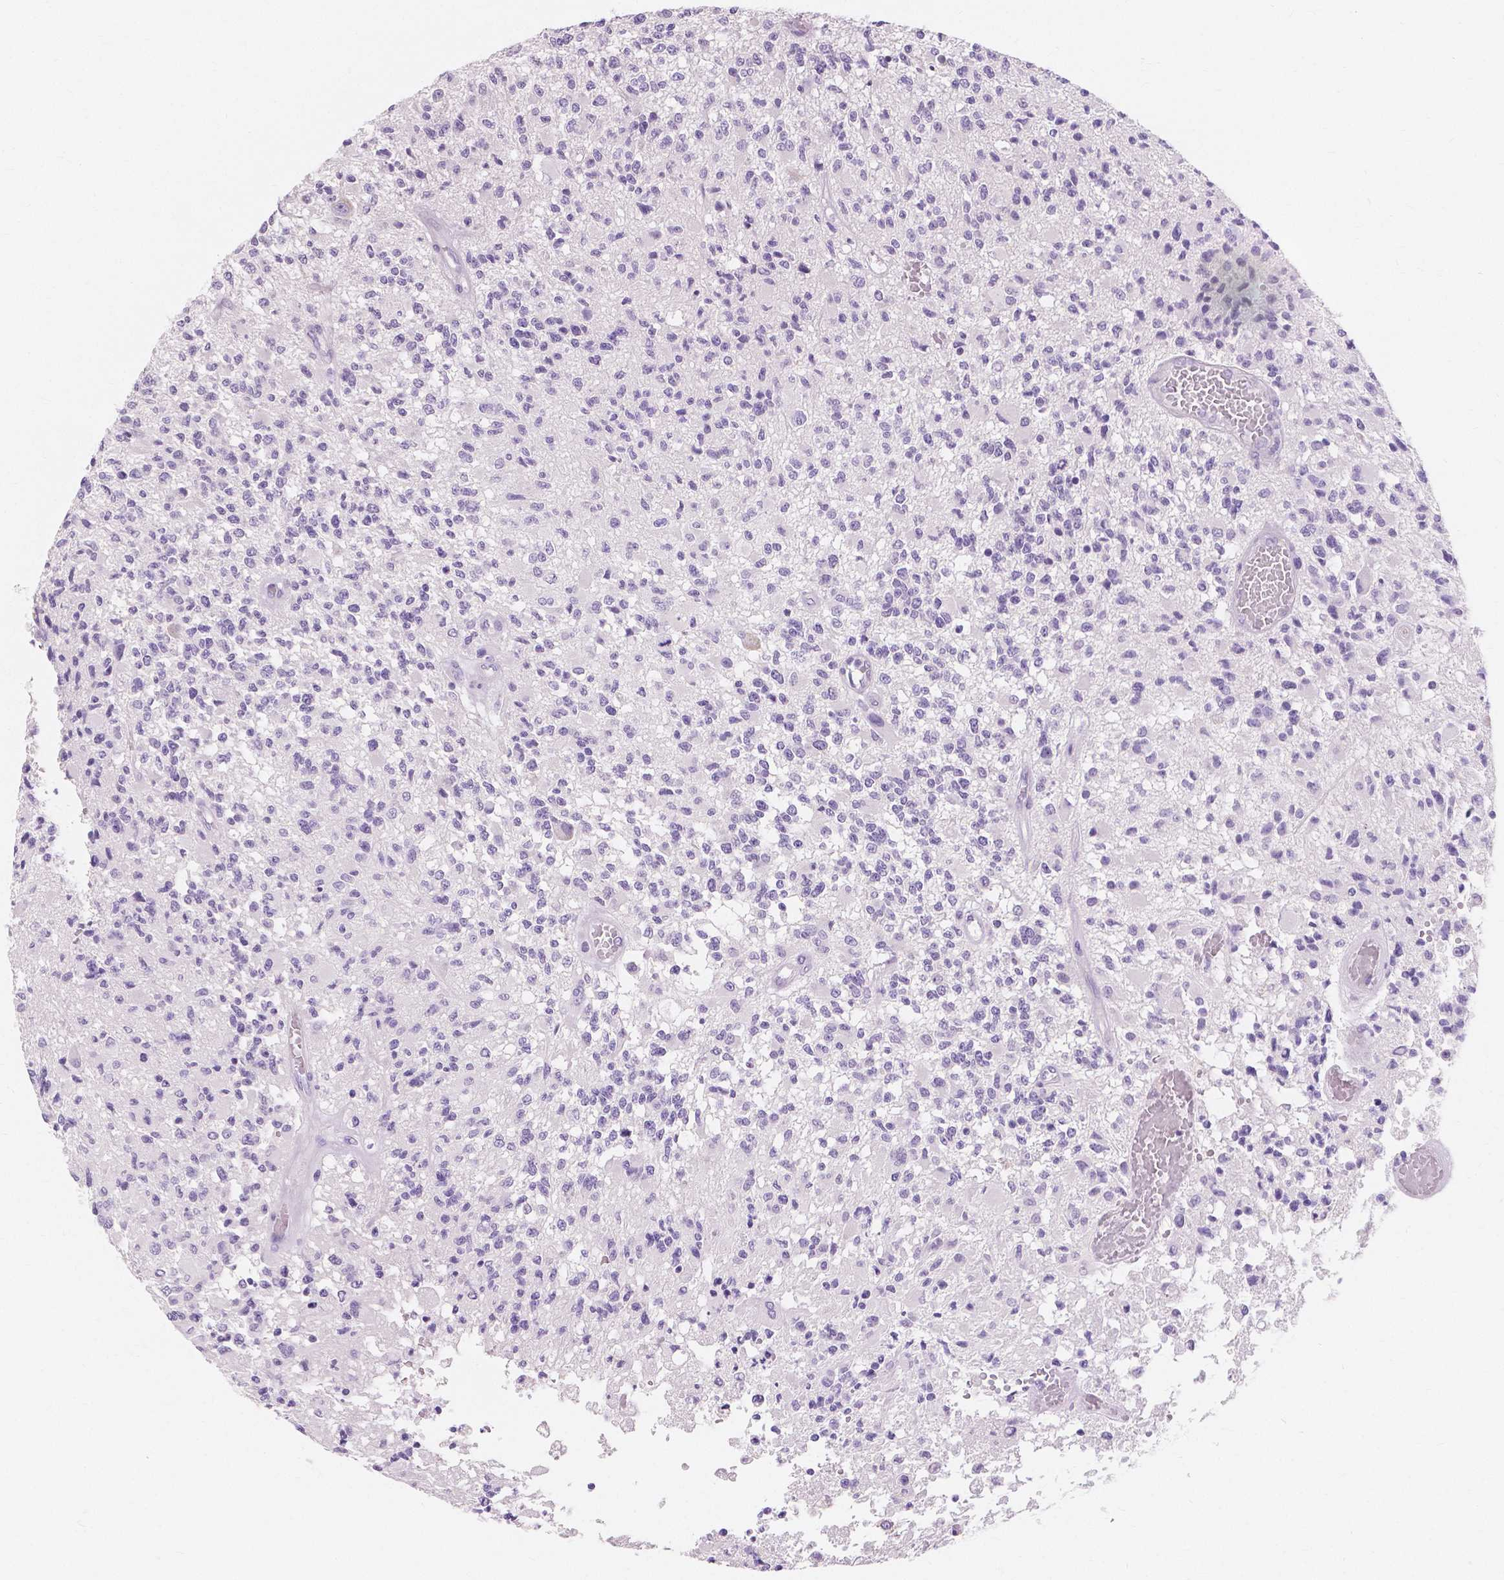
{"staining": {"intensity": "negative", "quantity": "none", "location": "none"}, "tissue": "glioma", "cell_type": "Tumor cells", "image_type": "cancer", "snomed": [{"axis": "morphology", "description": "Glioma, malignant, High grade"}, {"axis": "topography", "description": "Brain"}], "caption": "Human malignant glioma (high-grade) stained for a protein using immunohistochemistry (IHC) demonstrates no positivity in tumor cells.", "gene": "MUC12", "patient": {"sex": "female", "age": 63}}